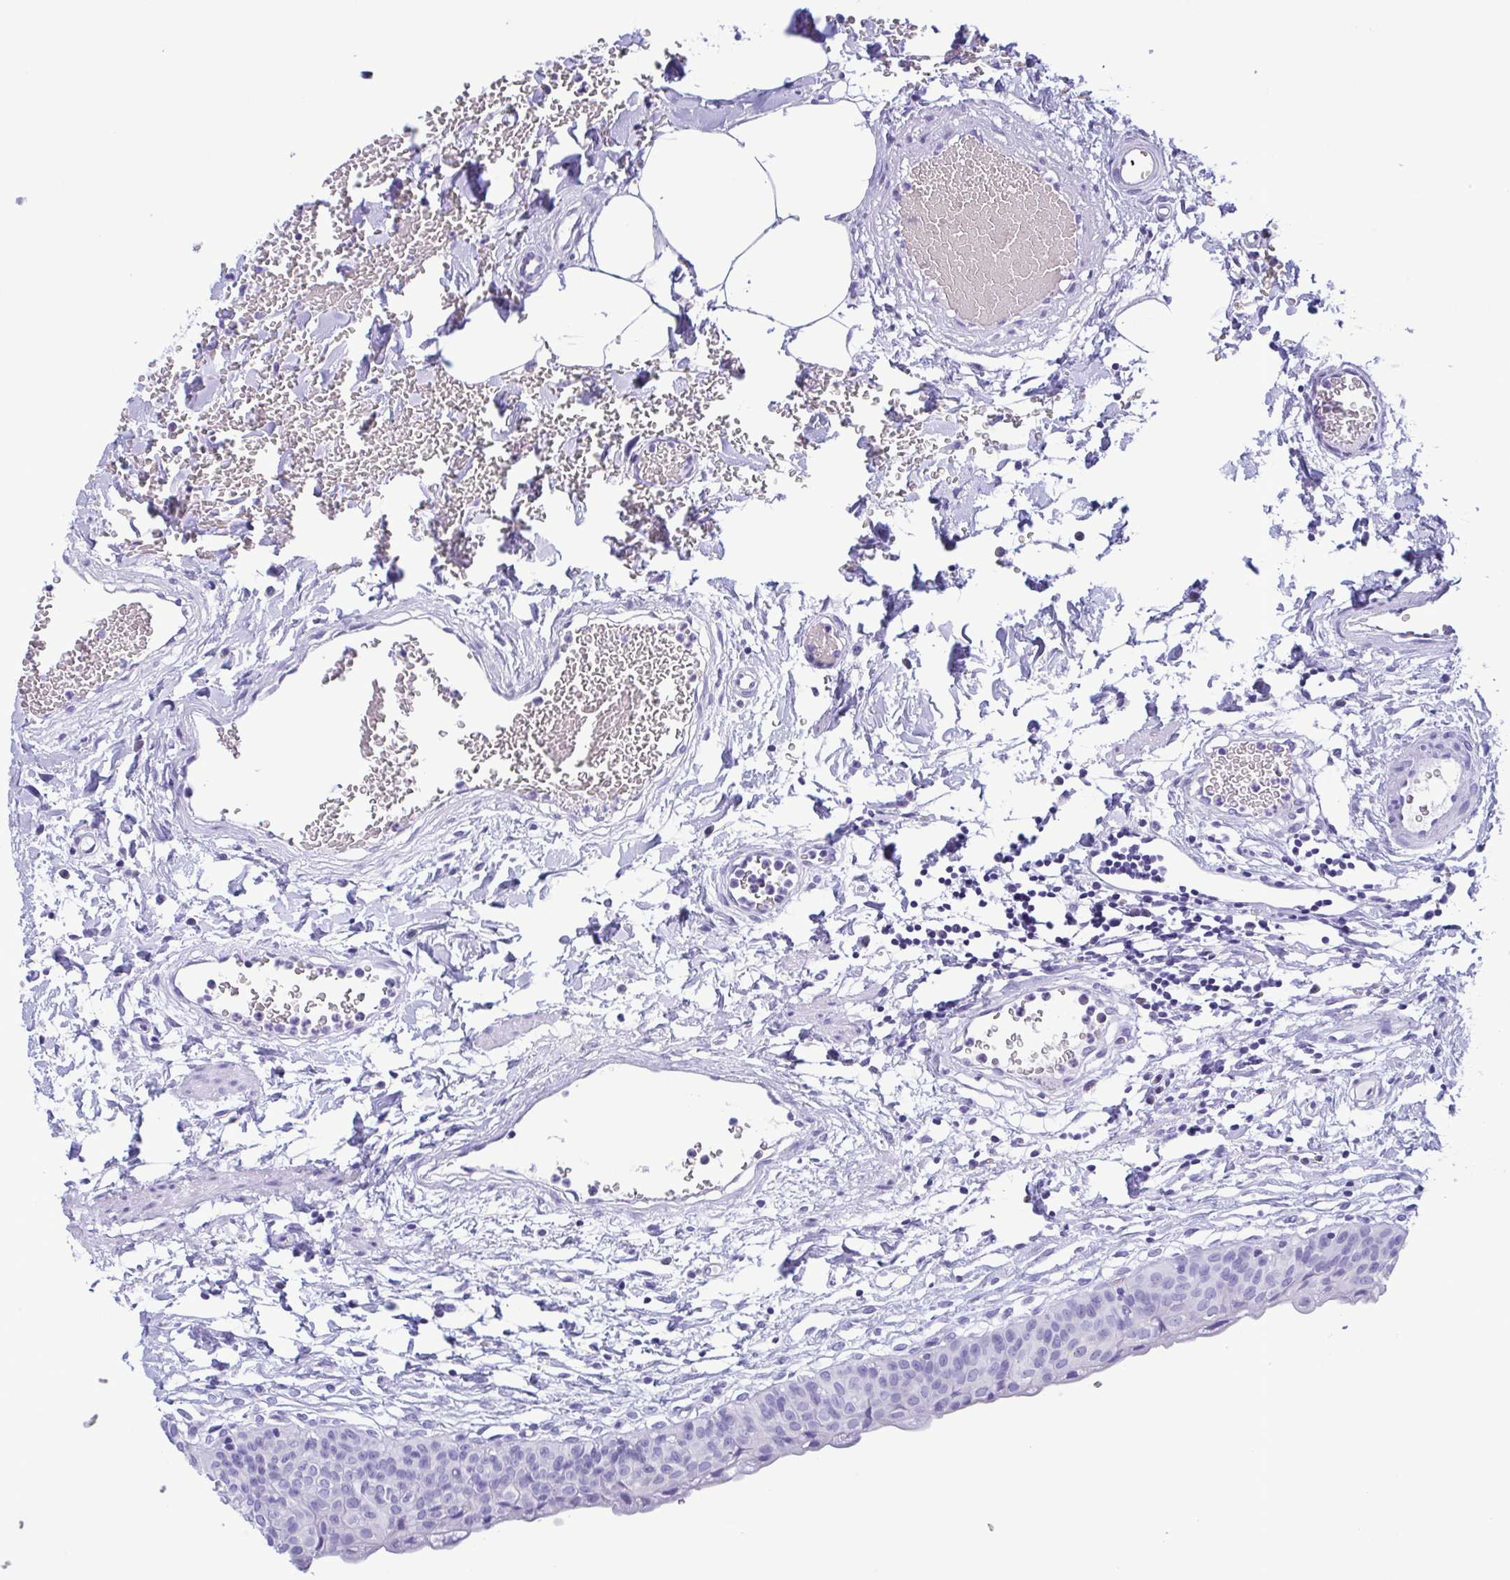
{"staining": {"intensity": "negative", "quantity": "none", "location": "none"}, "tissue": "urinary bladder", "cell_type": "Urothelial cells", "image_type": "normal", "snomed": [{"axis": "morphology", "description": "Normal tissue, NOS"}, {"axis": "topography", "description": "Urinary bladder"}], "caption": "The image exhibits no significant staining in urothelial cells of urinary bladder.", "gene": "TSPY10", "patient": {"sex": "male", "age": 55}}